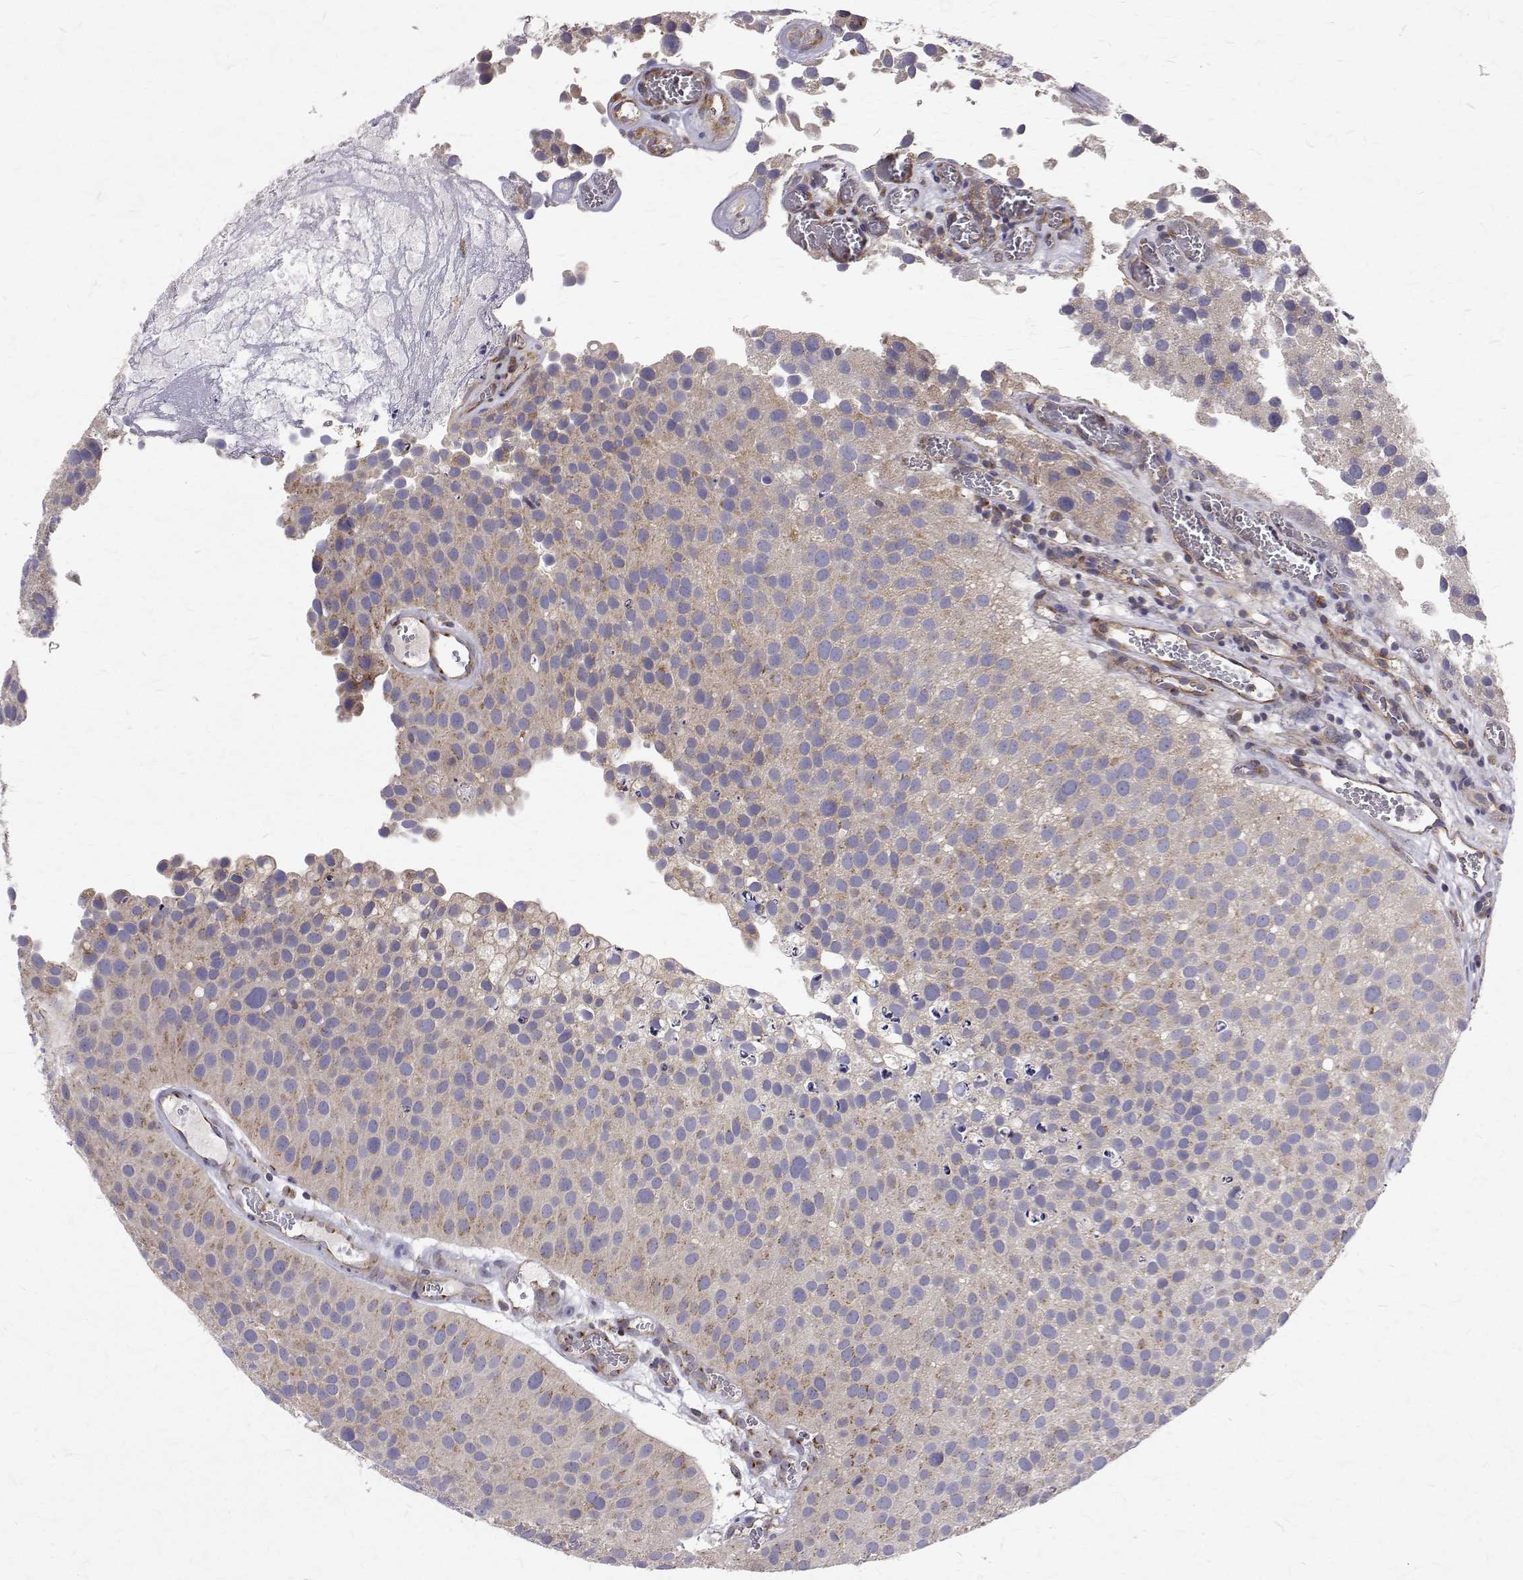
{"staining": {"intensity": "moderate", "quantity": "<25%", "location": "cytoplasmic/membranous"}, "tissue": "urothelial cancer", "cell_type": "Tumor cells", "image_type": "cancer", "snomed": [{"axis": "morphology", "description": "Urothelial carcinoma, Low grade"}, {"axis": "topography", "description": "Urinary bladder"}], "caption": "Urothelial carcinoma (low-grade) tissue shows moderate cytoplasmic/membranous expression in approximately <25% of tumor cells", "gene": "ARFGAP1", "patient": {"sex": "female", "age": 69}}